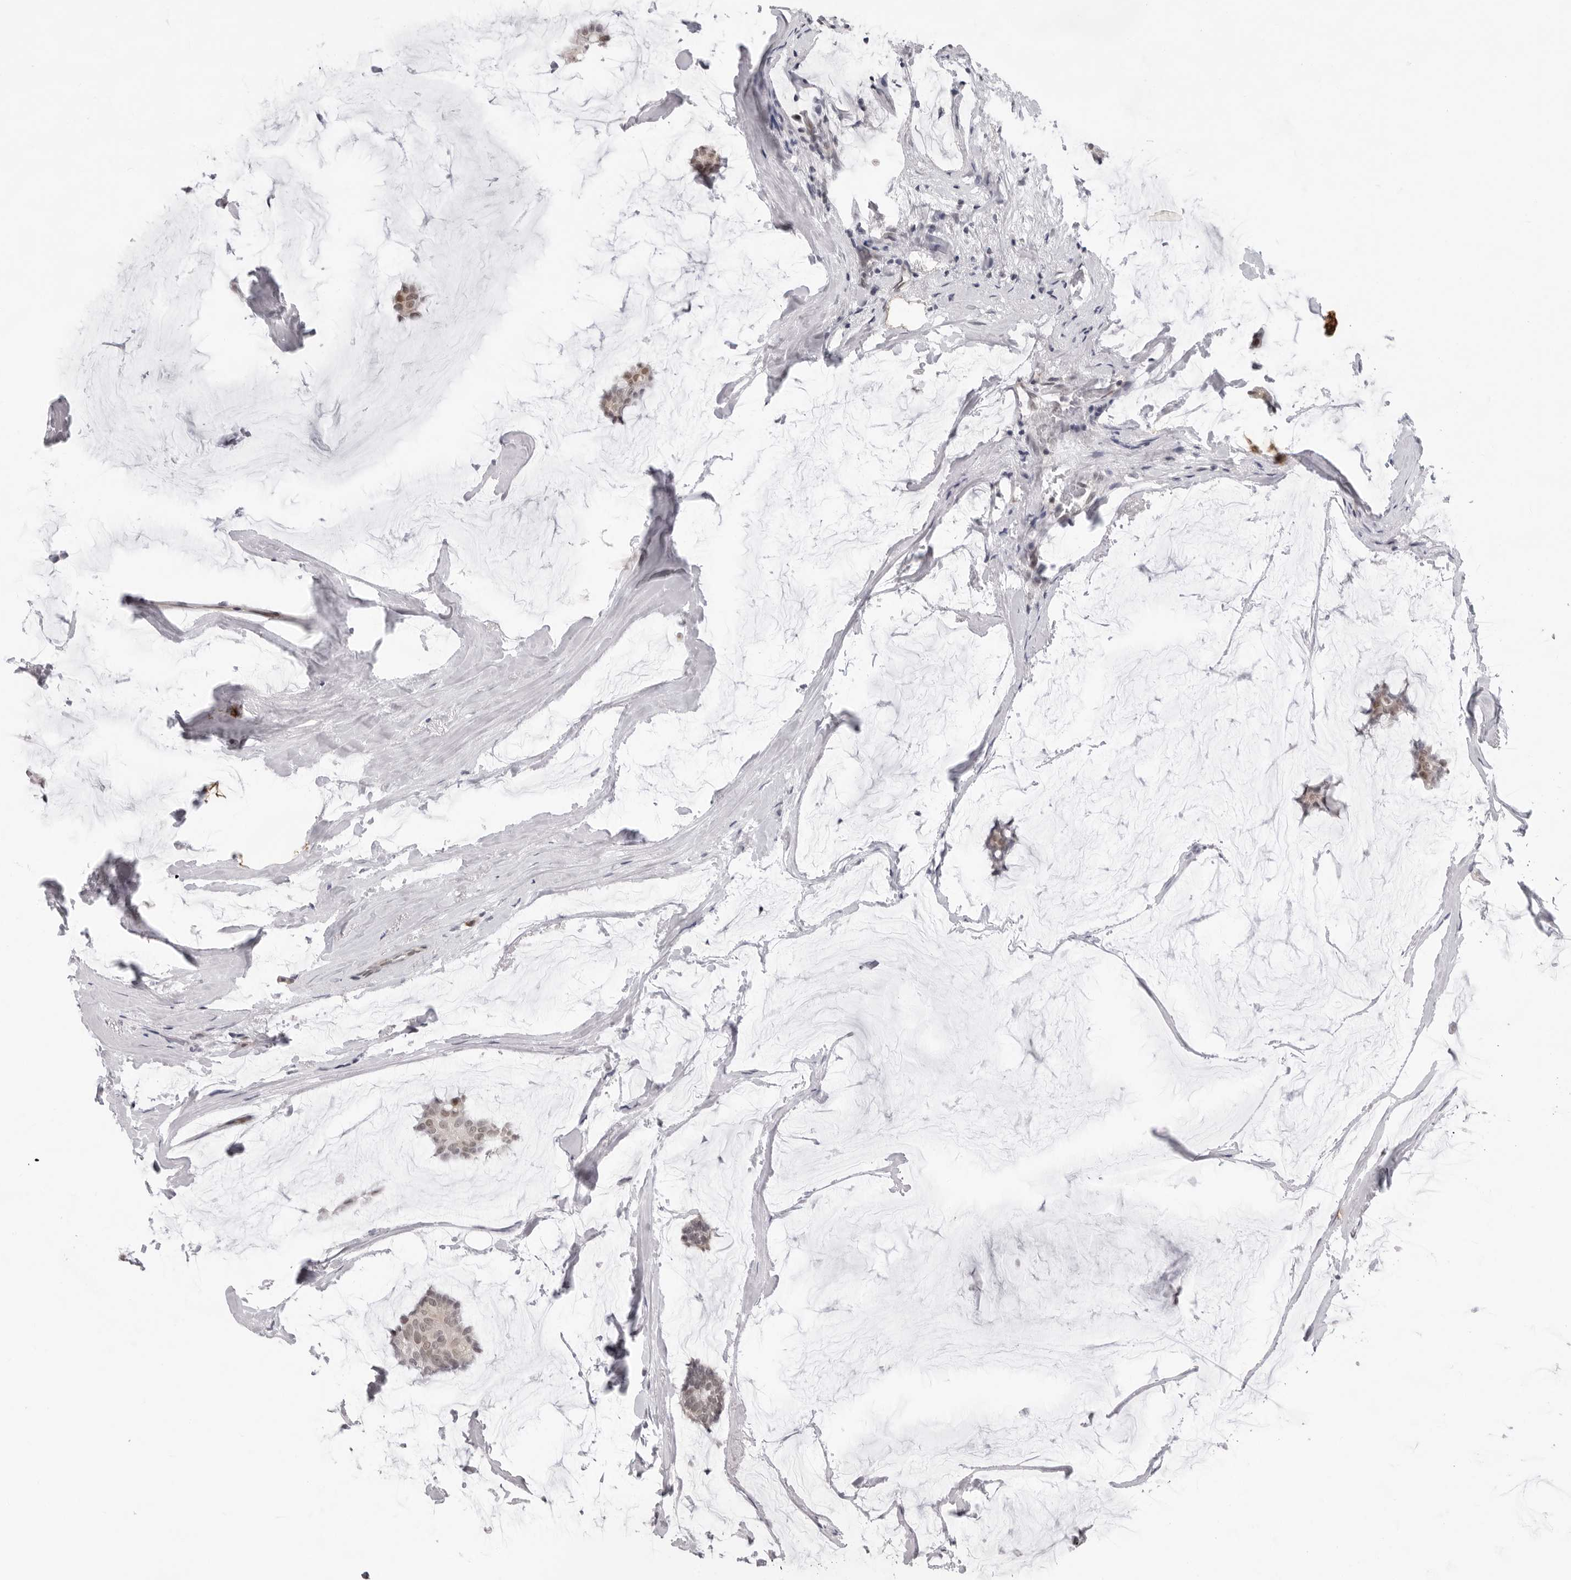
{"staining": {"intensity": "weak", "quantity": ">75%", "location": "cytoplasmic/membranous"}, "tissue": "breast cancer", "cell_type": "Tumor cells", "image_type": "cancer", "snomed": [{"axis": "morphology", "description": "Duct carcinoma"}, {"axis": "topography", "description": "Breast"}], "caption": "Immunohistochemistry of human breast cancer (intraductal carcinoma) demonstrates low levels of weak cytoplasmic/membranous positivity in approximately >75% of tumor cells. The protein of interest is shown in brown color, while the nuclei are stained blue.", "gene": "CASP7", "patient": {"sex": "female", "age": 93}}